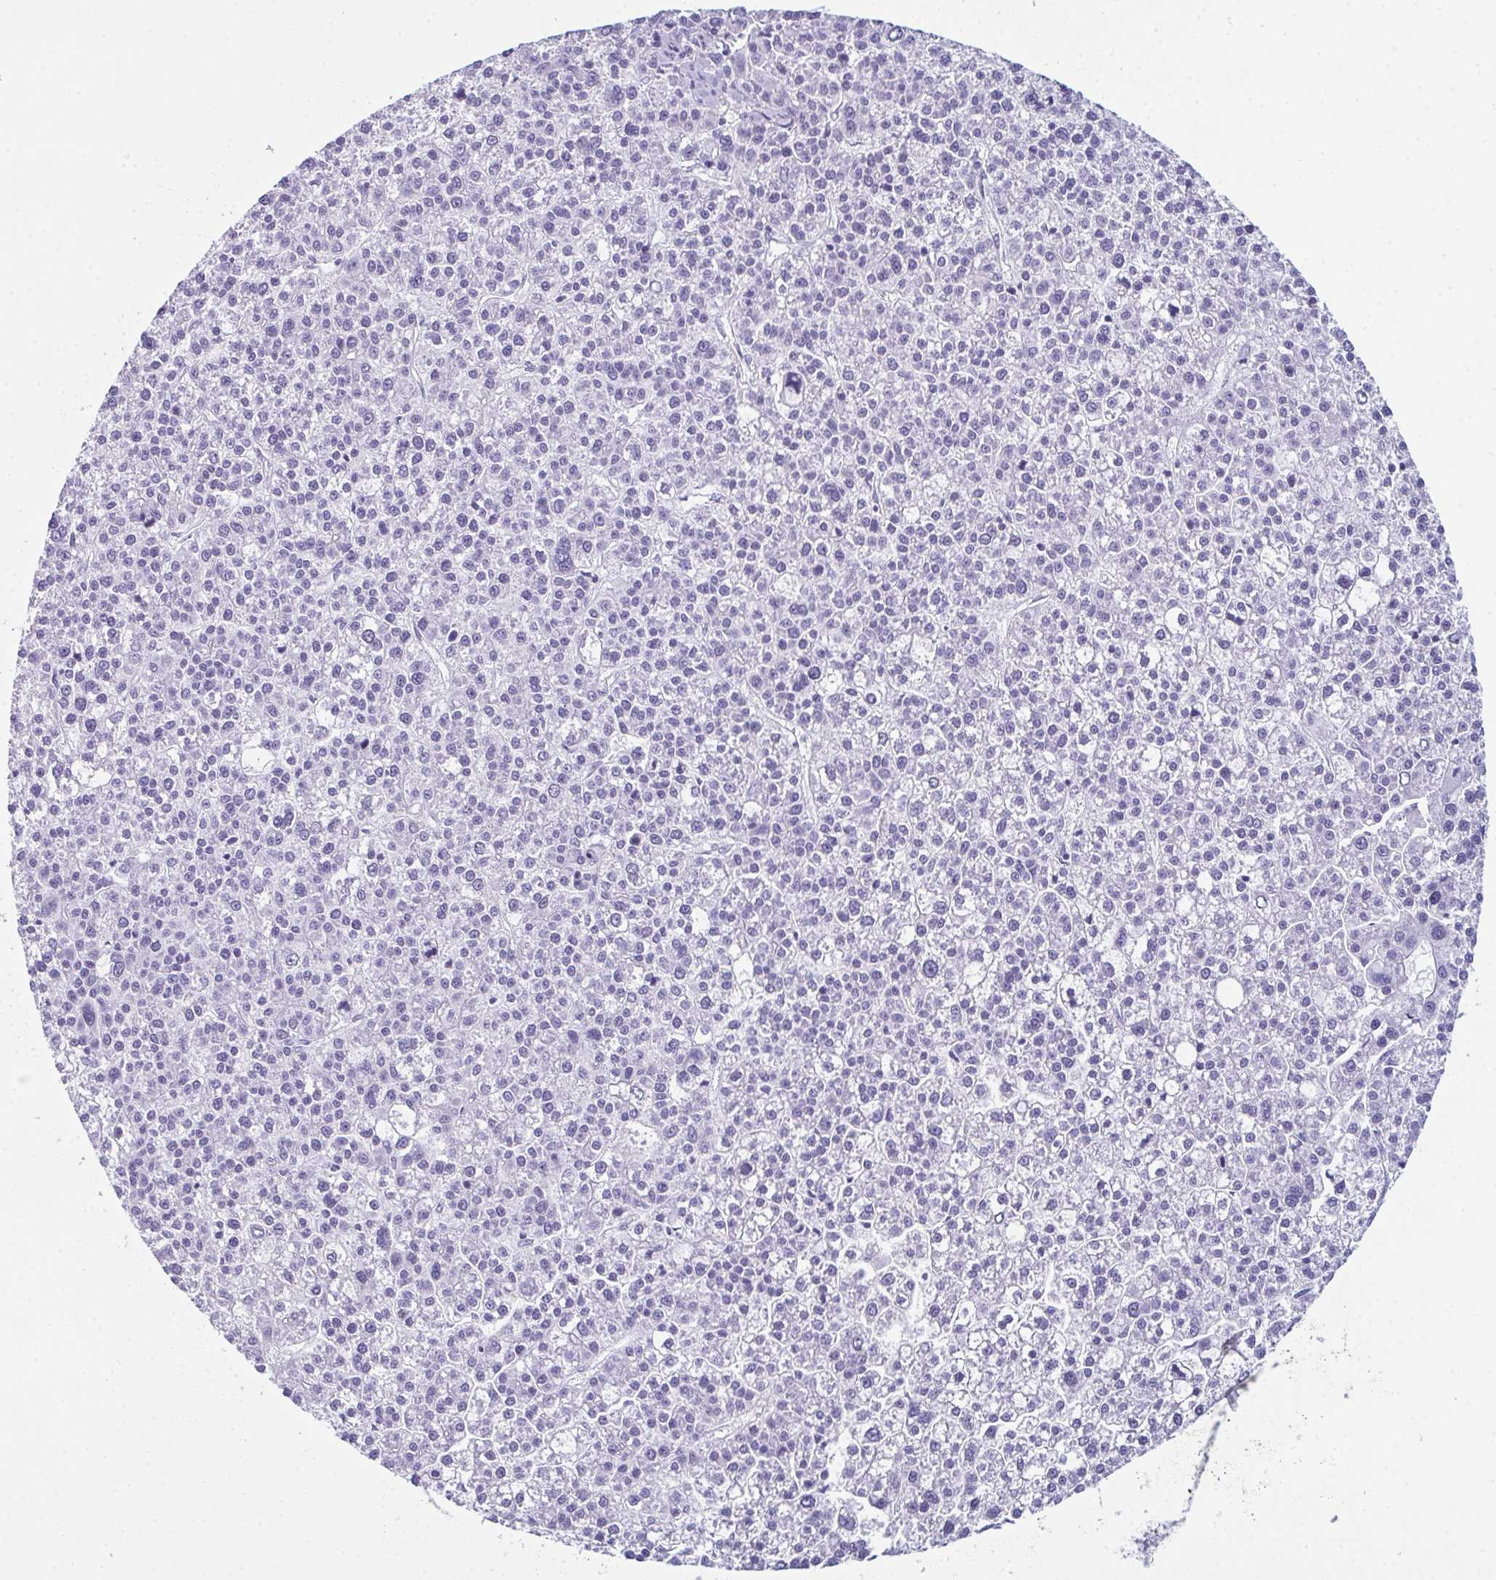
{"staining": {"intensity": "negative", "quantity": "none", "location": "none"}, "tissue": "liver cancer", "cell_type": "Tumor cells", "image_type": "cancer", "snomed": [{"axis": "morphology", "description": "Carcinoma, Hepatocellular, NOS"}, {"axis": "topography", "description": "Liver"}], "caption": "This micrograph is of hepatocellular carcinoma (liver) stained with immunohistochemistry to label a protein in brown with the nuclei are counter-stained blue. There is no expression in tumor cells.", "gene": "ENKUR", "patient": {"sex": "female", "age": 58}}